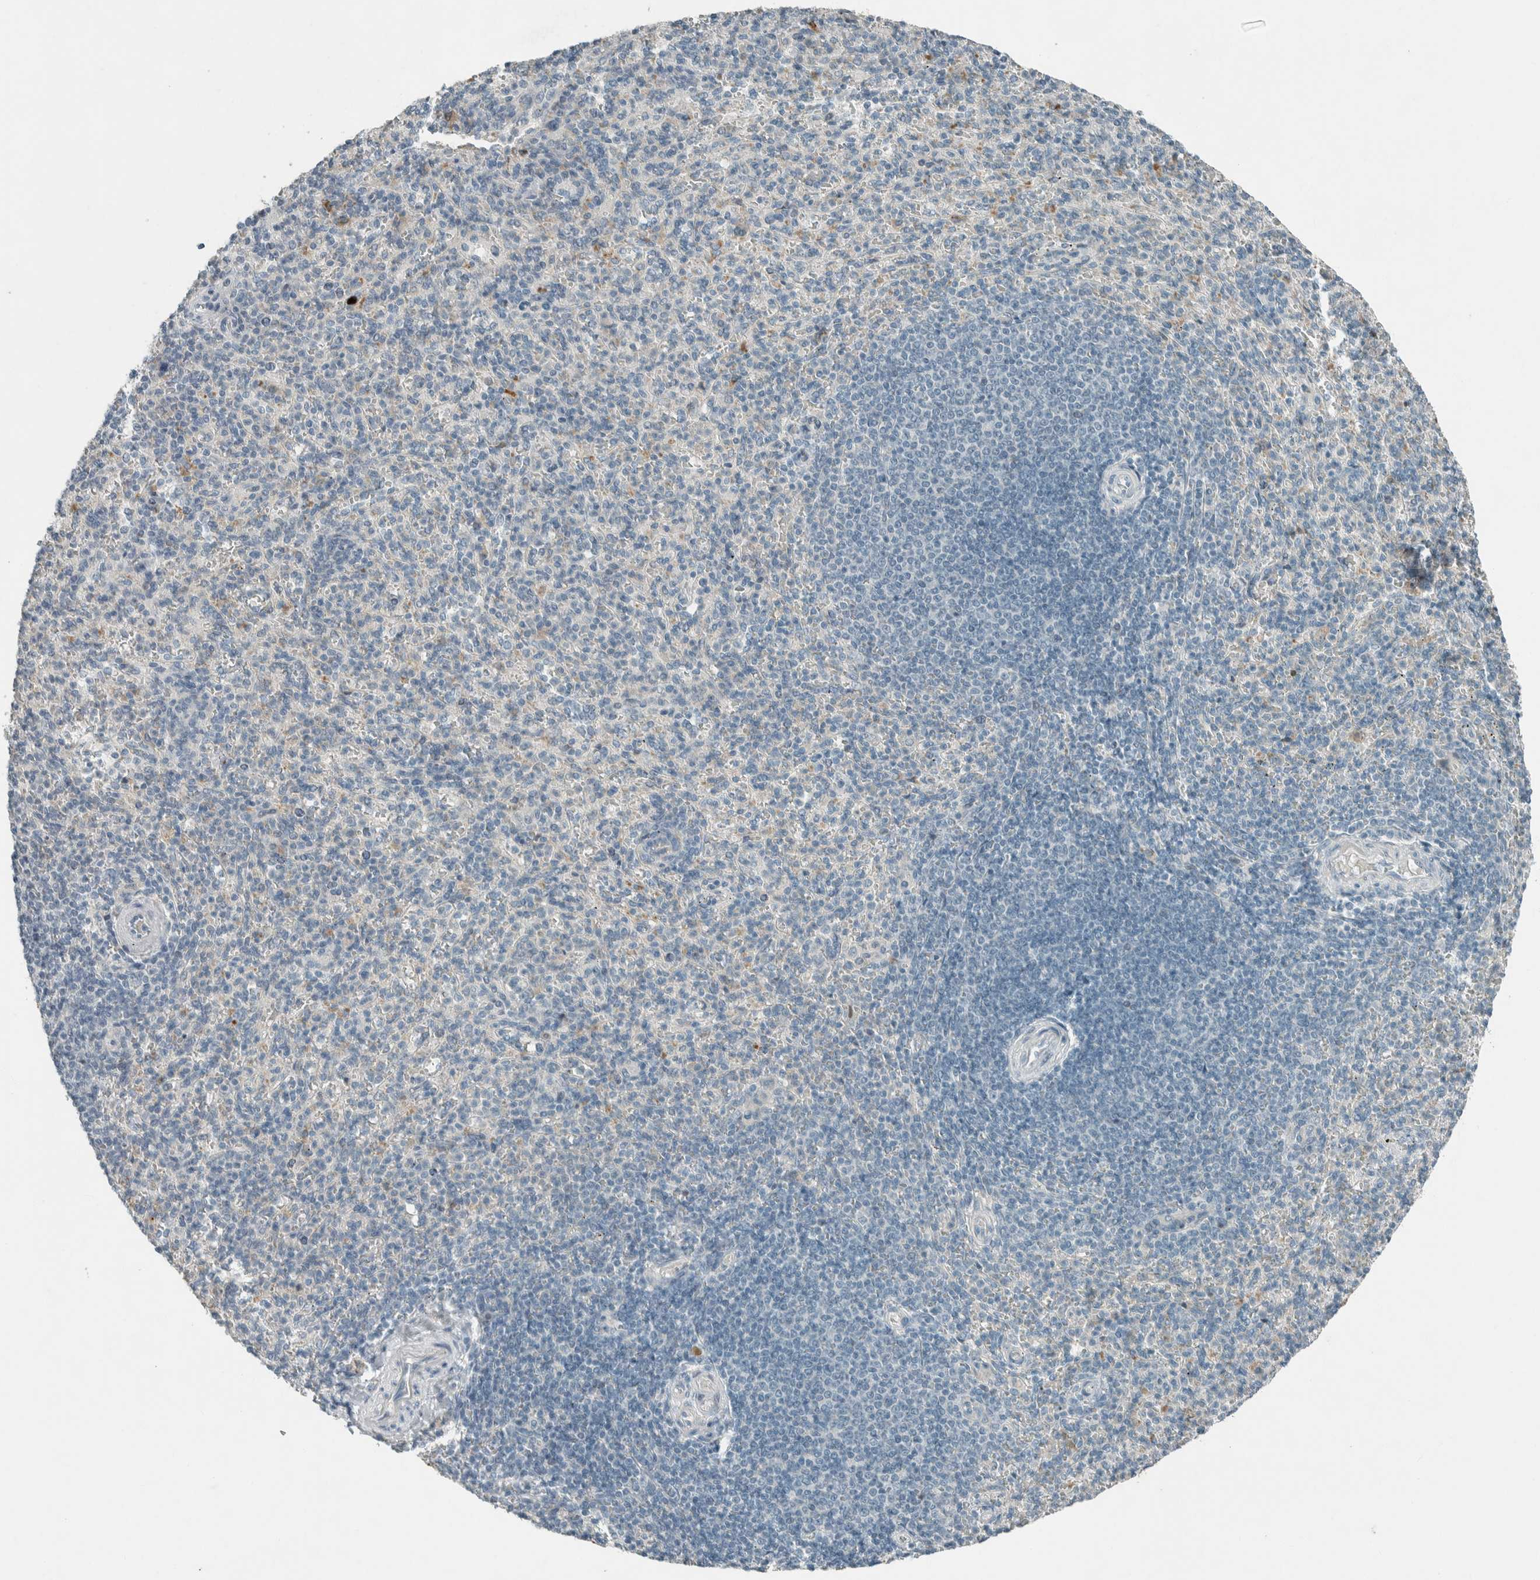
{"staining": {"intensity": "negative", "quantity": "none", "location": "none"}, "tissue": "spleen", "cell_type": "Cells in red pulp", "image_type": "normal", "snomed": [{"axis": "morphology", "description": "Normal tissue, NOS"}, {"axis": "topography", "description": "Spleen"}], "caption": "Immunohistochemistry (IHC) micrograph of unremarkable spleen stained for a protein (brown), which demonstrates no positivity in cells in red pulp.", "gene": "CERCAM", "patient": {"sex": "male", "age": 36}}